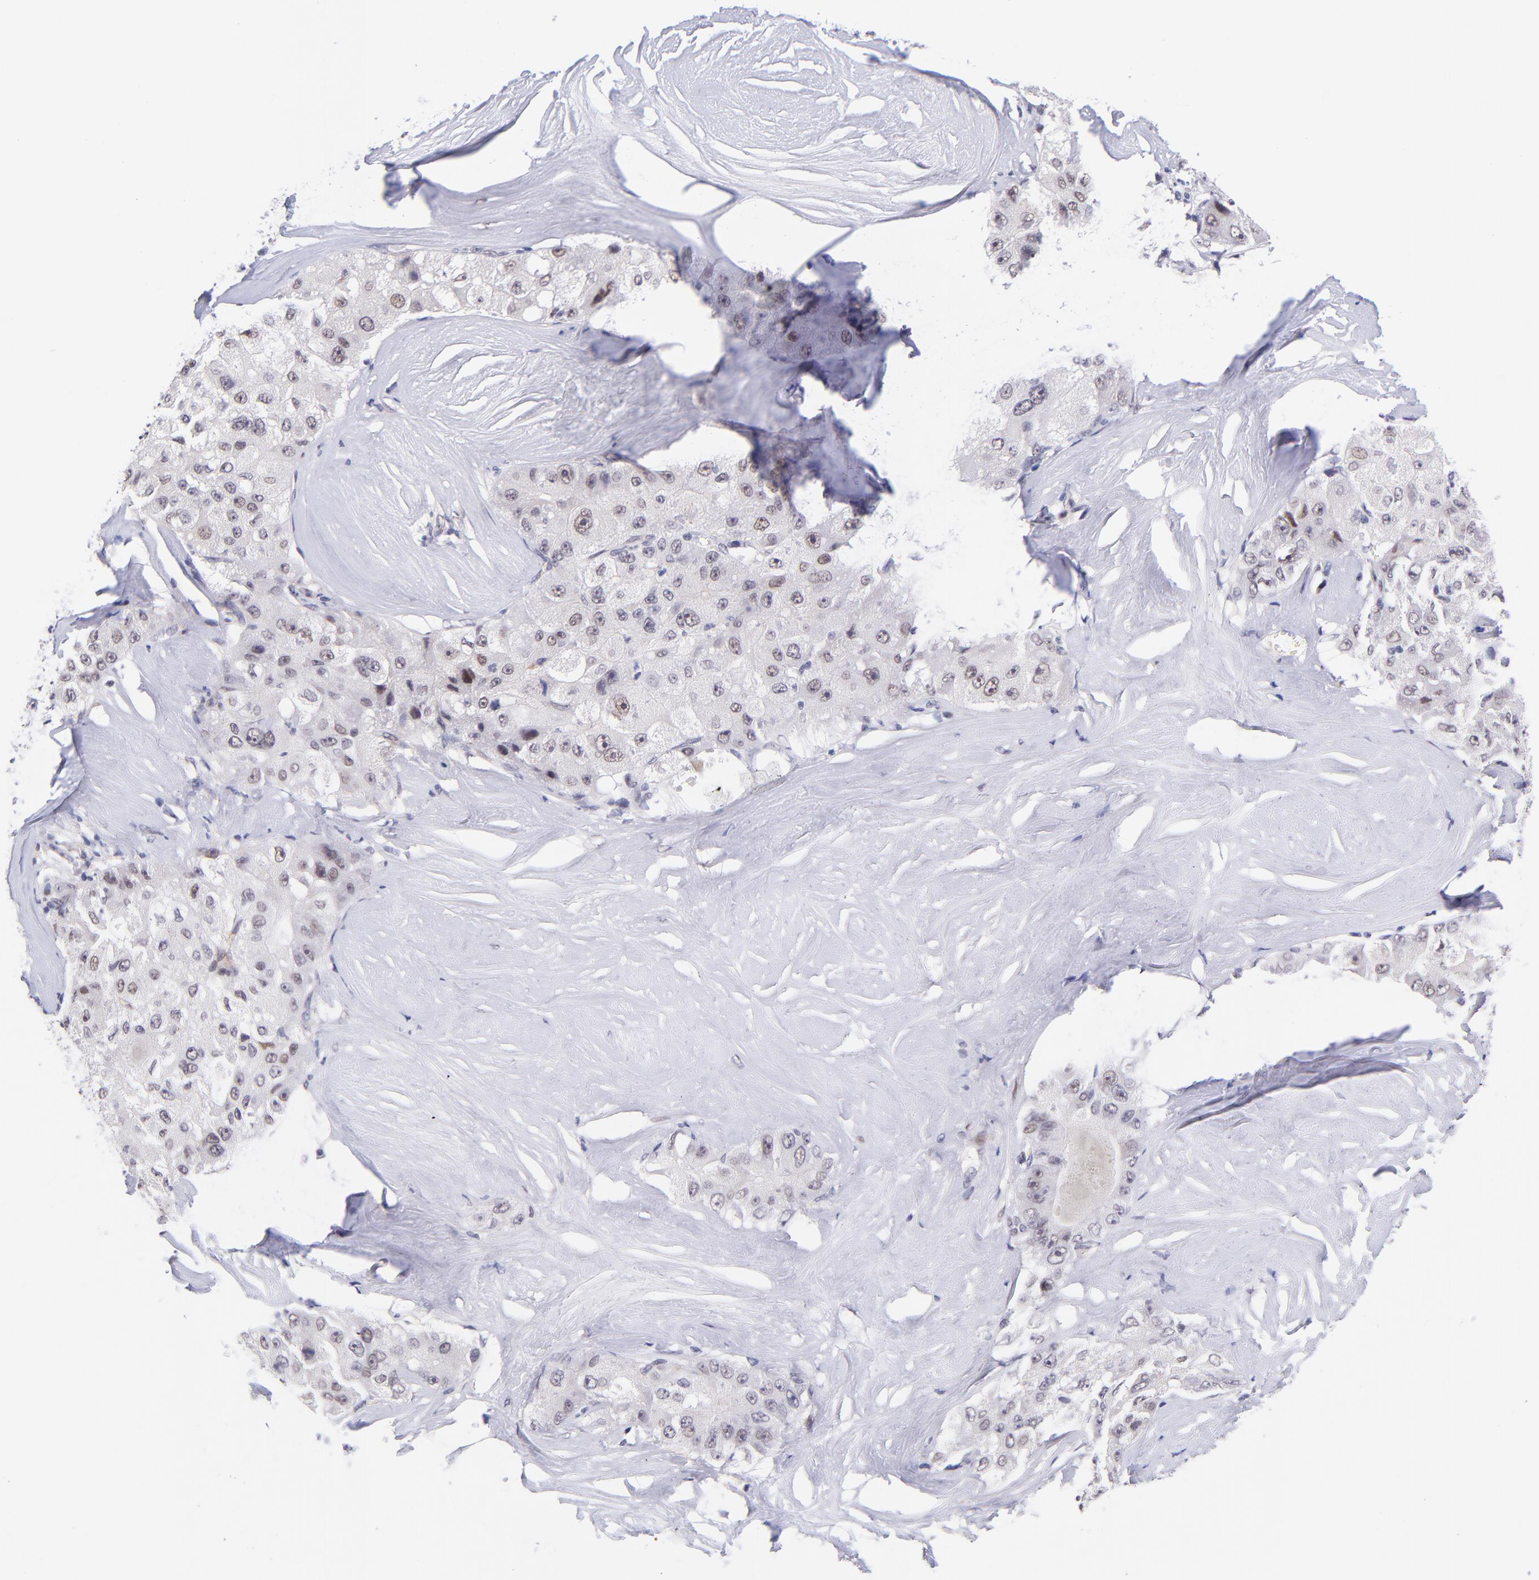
{"staining": {"intensity": "weak", "quantity": "25%-75%", "location": "nuclear"}, "tissue": "liver cancer", "cell_type": "Tumor cells", "image_type": "cancer", "snomed": [{"axis": "morphology", "description": "Carcinoma, Hepatocellular, NOS"}, {"axis": "topography", "description": "Liver"}], "caption": "Immunohistochemistry (DAB) staining of liver cancer reveals weak nuclear protein staining in approximately 25%-75% of tumor cells.", "gene": "SOX6", "patient": {"sex": "male", "age": 80}}